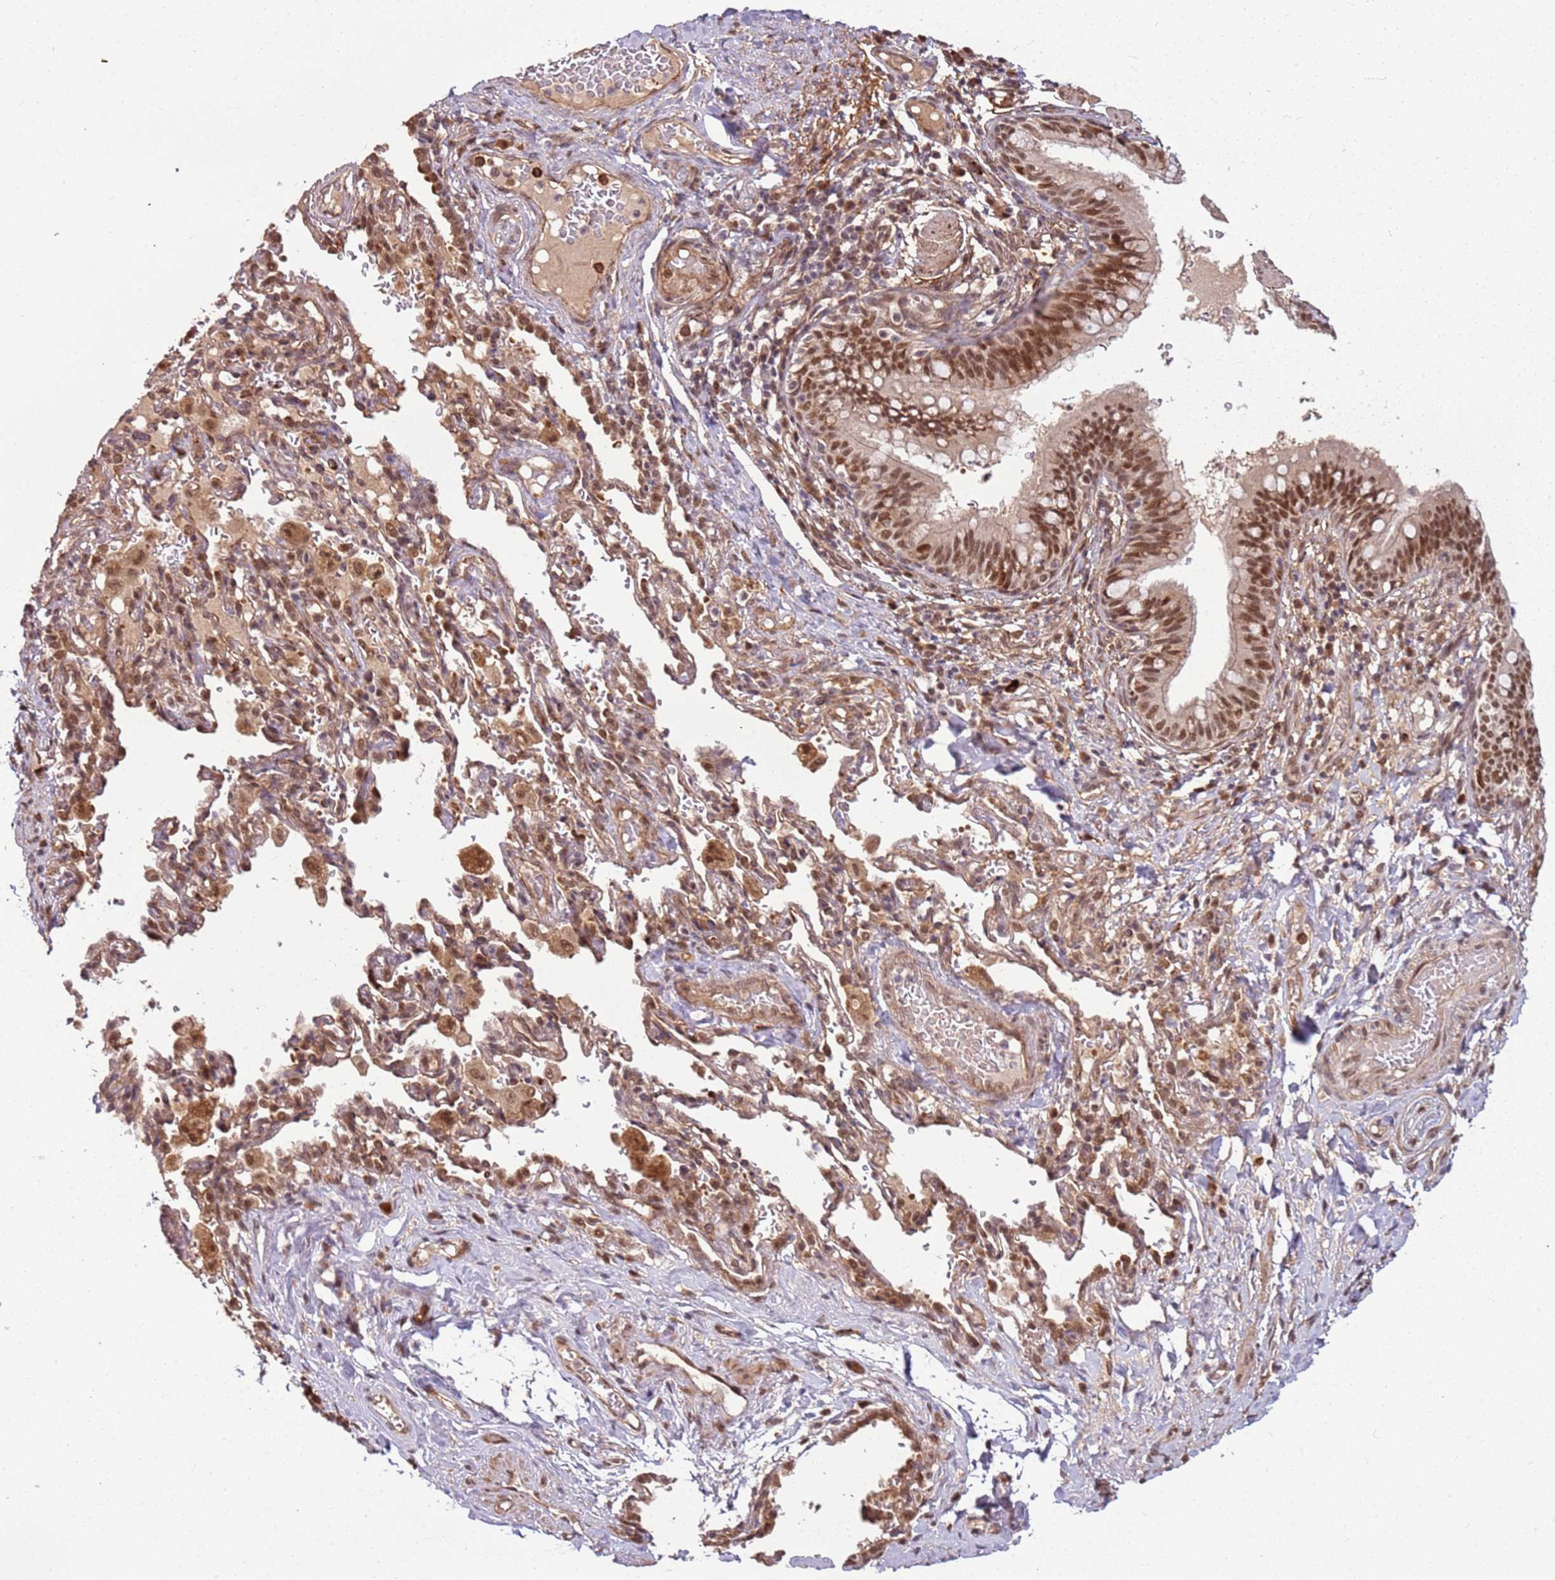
{"staining": {"intensity": "moderate", "quantity": ">75%", "location": "nuclear"}, "tissue": "bronchus", "cell_type": "Respiratory epithelial cells", "image_type": "normal", "snomed": [{"axis": "morphology", "description": "Normal tissue, NOS"}, {"axis": "topography", "description": "Cartilage tissue"}, {"axis": "topography", "description": "Bronchus"}], "caption": "DAB immunohistochemical staining of benign human bronchus reveals moderate nuclear protein expression in approximately >75% of respiratory epithelial cells. The protein of interest is stained brown, and the nuclei are stained in blue (DAB (3,3'-diaminobenzidine) IHC with brightfield microscopy, high magnification).", "gene": "POLR3H", "patient": {"sex": "female", "age": 36}}